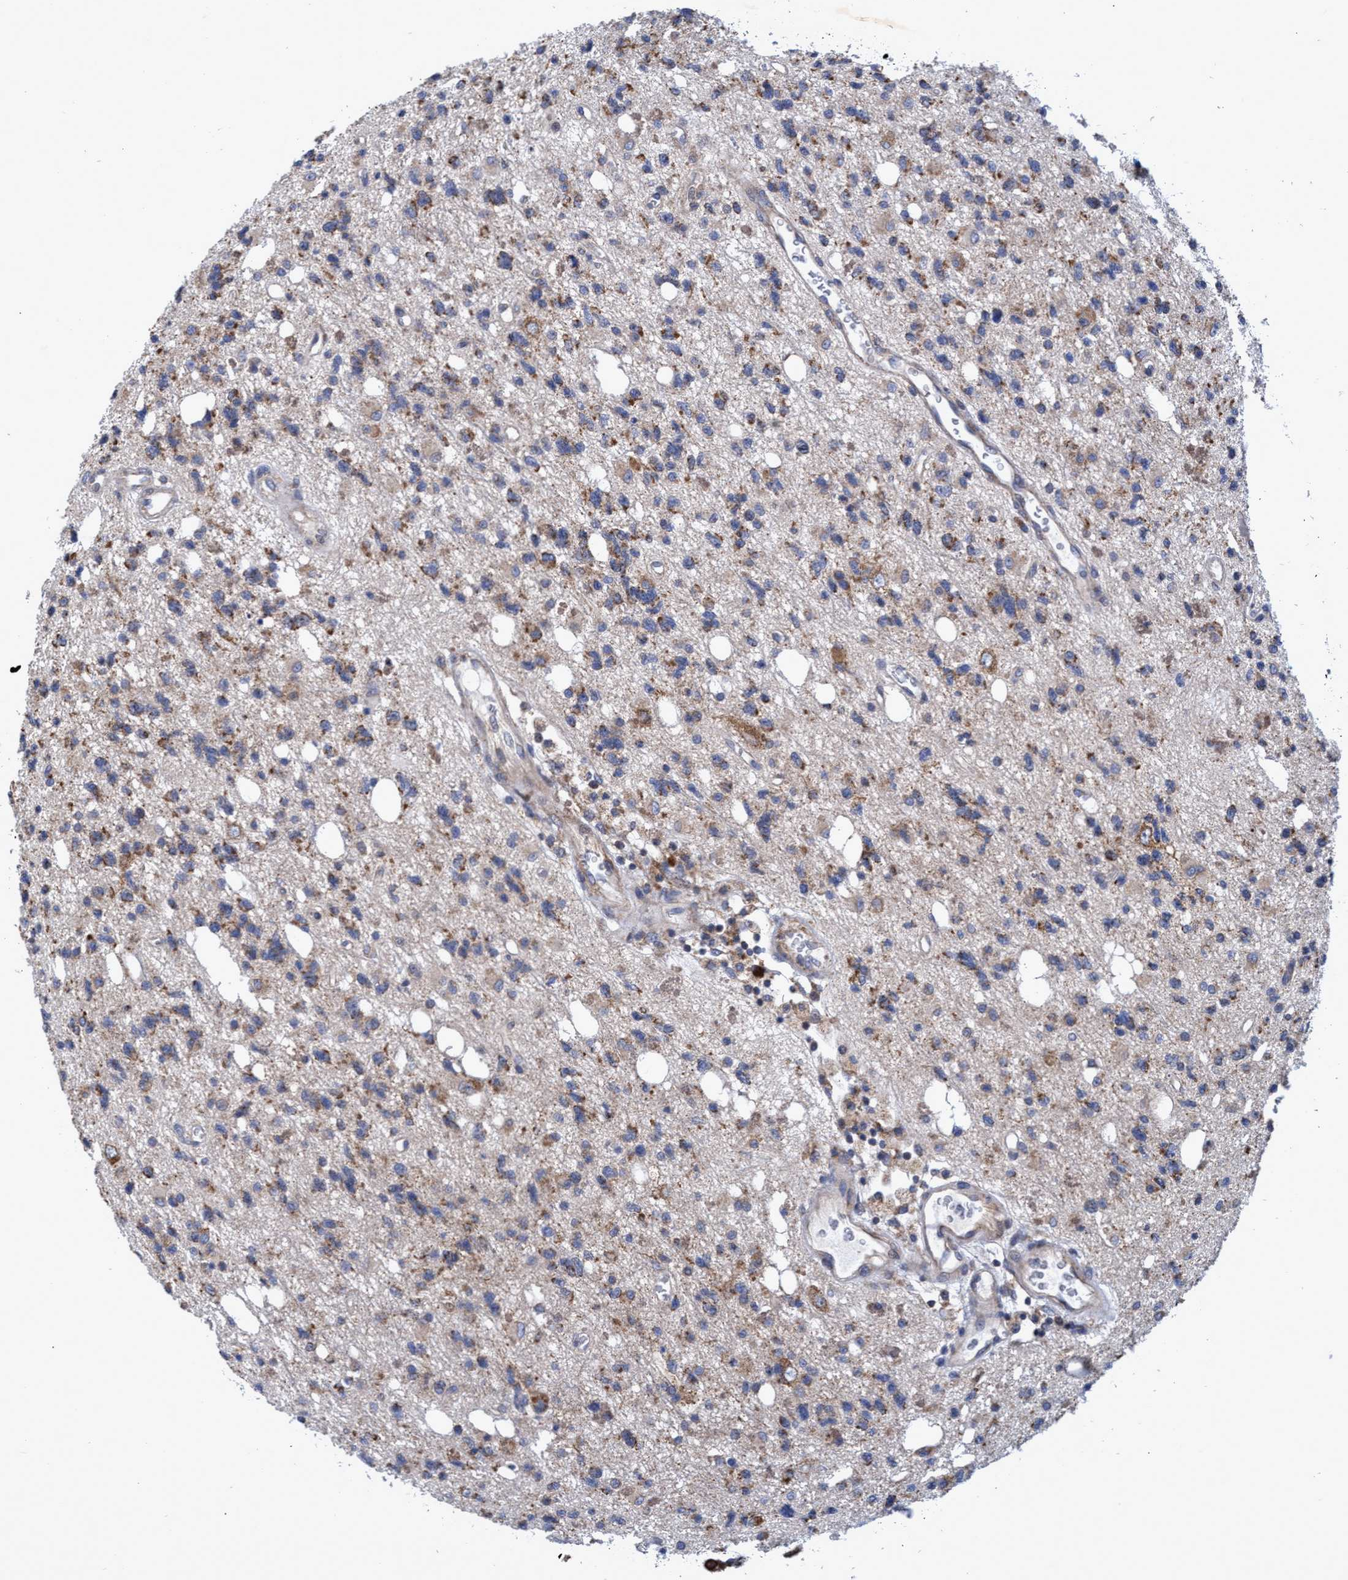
{"staining": {"intensity": "weak", "quantity": ">75%", "location": "cytoplasmic/membranous"}, "tissue": "glioma", "cell_type": "Tumor cells", "image_type": "cancer", "snomed": [{"axis": "morphology", "description": "Glioma, malignant, High grade"}, {"axis": "topography", "description": "Brain"}], "caption": "Tumor cells show low levels of weak cytoplasmic/membranous expression in approximately >75% of cells in glioma.", "gene": "NAT16", "patient": {"sex": "female", "age": 62}}